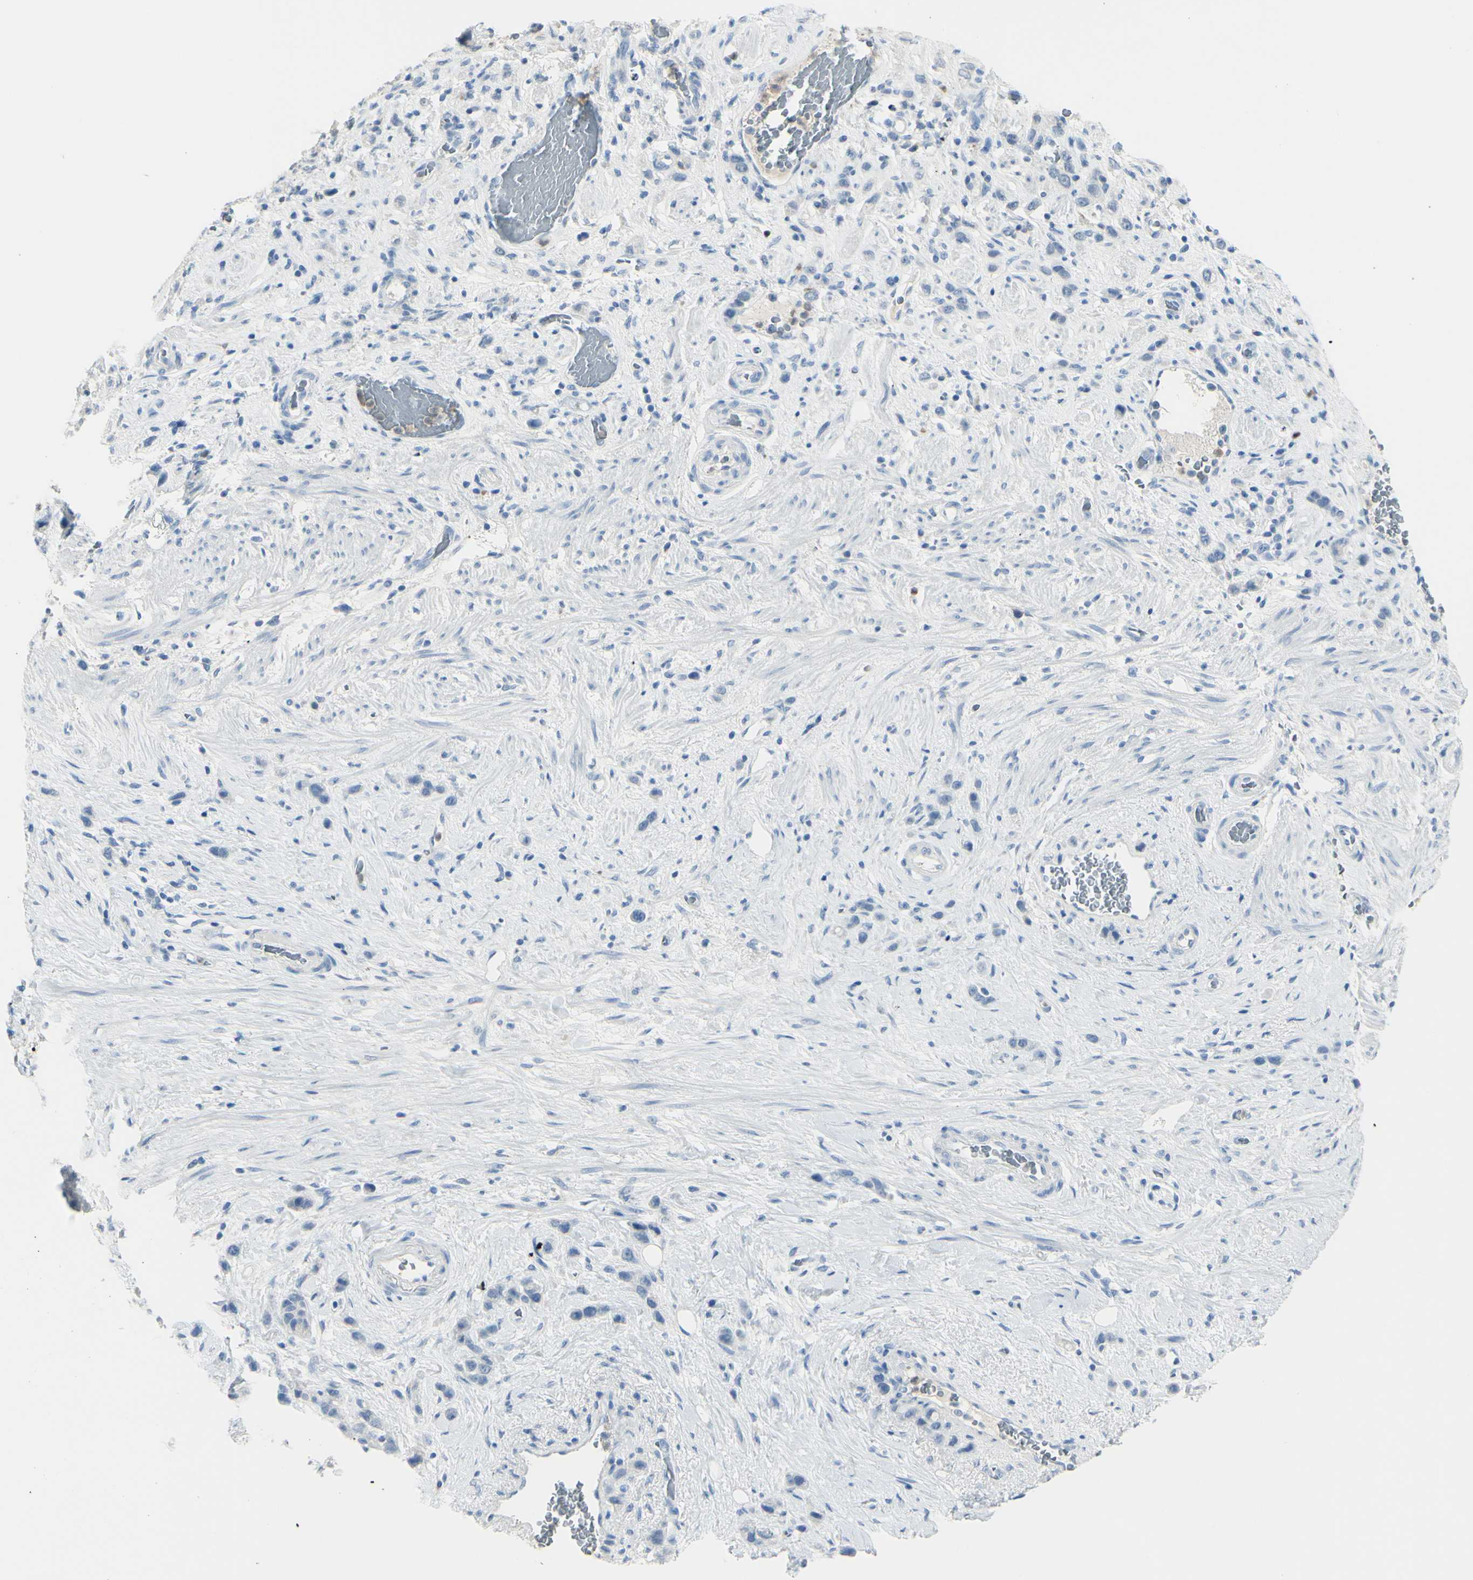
{"staining": {"intensity": "negative", "quantity": "none", "location": "none"}, "tissue": "stomach cancer", "cell_type": "Tumor cells", "image_type": "cancer", "snomed": [{"axis": "morphology", "description": "Adenocarcinoma, NOS"}, {"axis": "morphology", "description": "Adenocarcinoma, High grade"}, {"axis": "topography", "description": "Stomach, upper"}, {"axis": "topography", "description": "Stomach, lower"}], "caption": "There is no significant staining in tumor cells of stomach cancer.", "gene": "ZNF557", "patient": {"sex": "female", "age": 65}}